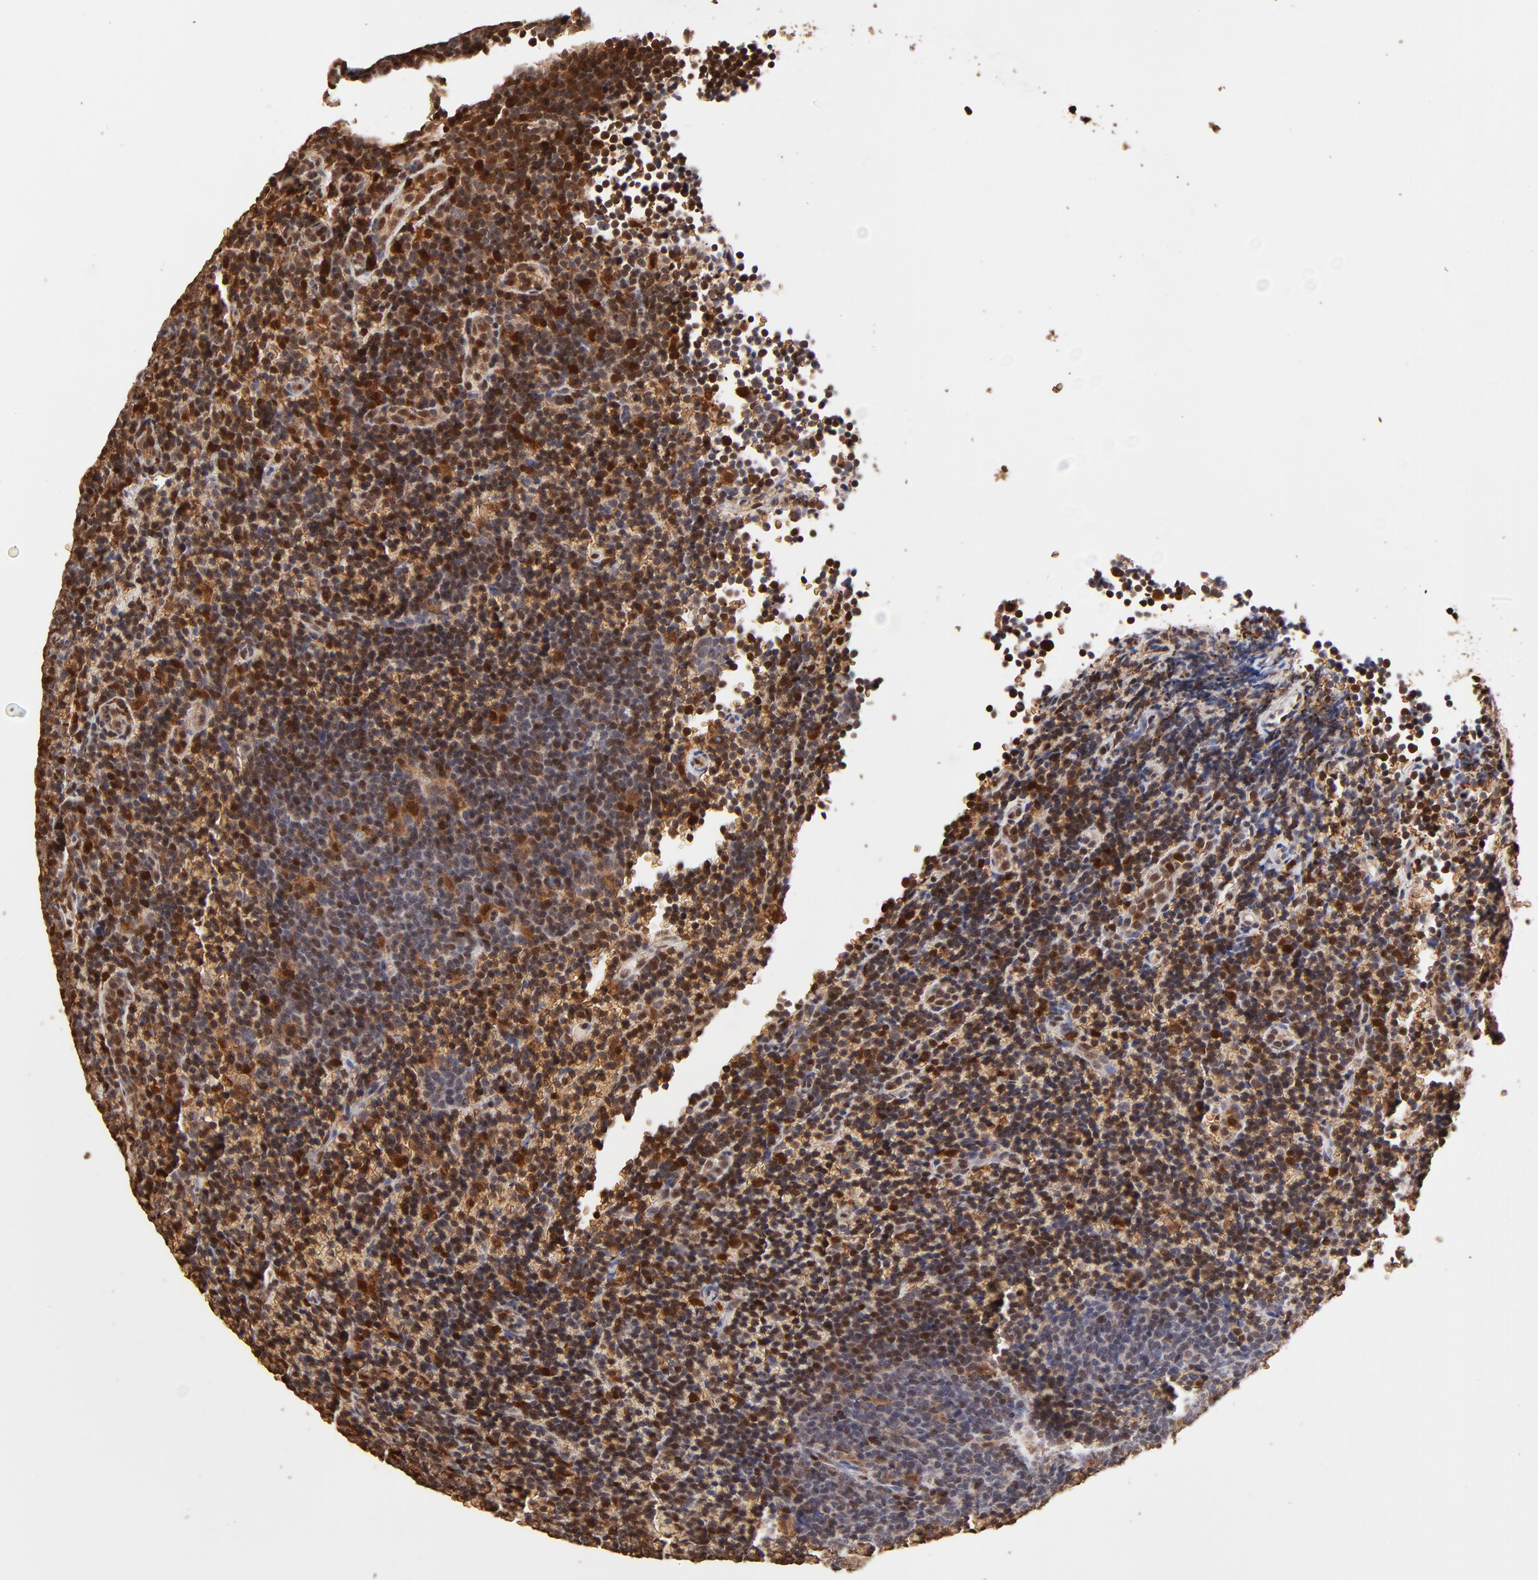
{"staining": {"intensity": "moderate", "quantity": "<25%", "location": "cytoplasmic/membranous,nuclear"}, "tissue": "lymphoma", "cell_type": "Tumor cells", "image_type": "cancer", "snomed": [{"axis": "morphology", "description": "Malignant lymphoma, non-Hodgkin's type, Low grade"}, {"axis": "topography", "description": "Lymph node"}], "caption": "Moderate cytoplasmic/membranous and nuclear positivity is identified in approximately <25% of tumor cells in lymphoma. Using DAB (brown) and hematoxylin (blue) stains, captured at high magnification using brightfield microscopy.", "gene": "CASP1", "patient": {"sex": "male", "age": 74}}